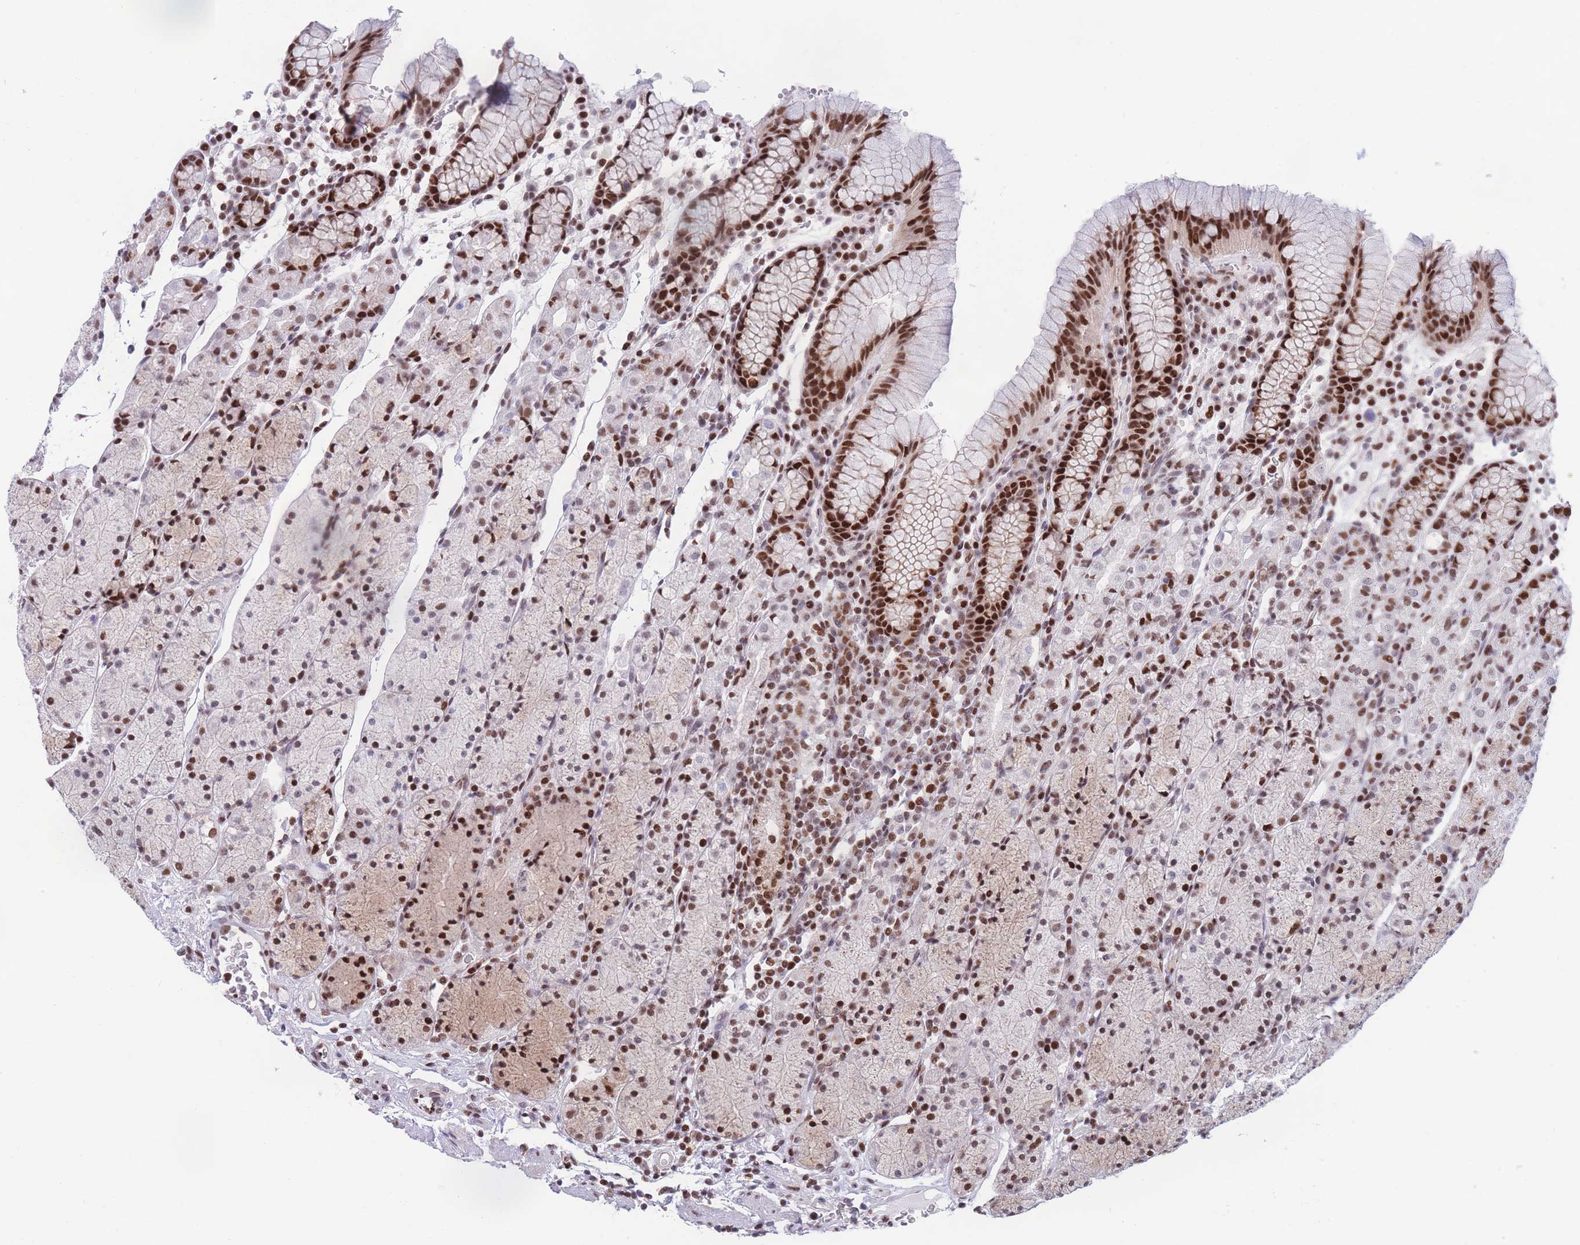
{"staining": {"intensity": "strong", "quantity": ">75%", "location": "nuclear"}, "tissue": "stomach", "cell_type": "Glandular cells", "image_type": "normal", "snomed": [{"axis": "morphology", "description": "Normal tissue, NOS"}, {"axis": "topography", "description": "Stomach, upper"}, {"axis": "topography", "description": "Stomach"}], "caption": "Strong nuclear positivity is present in approximately >75% of glandular cells in unremarkable stomach.", "gene": "DNAJC3", "patient": {"sex": "male", "age": 62}}